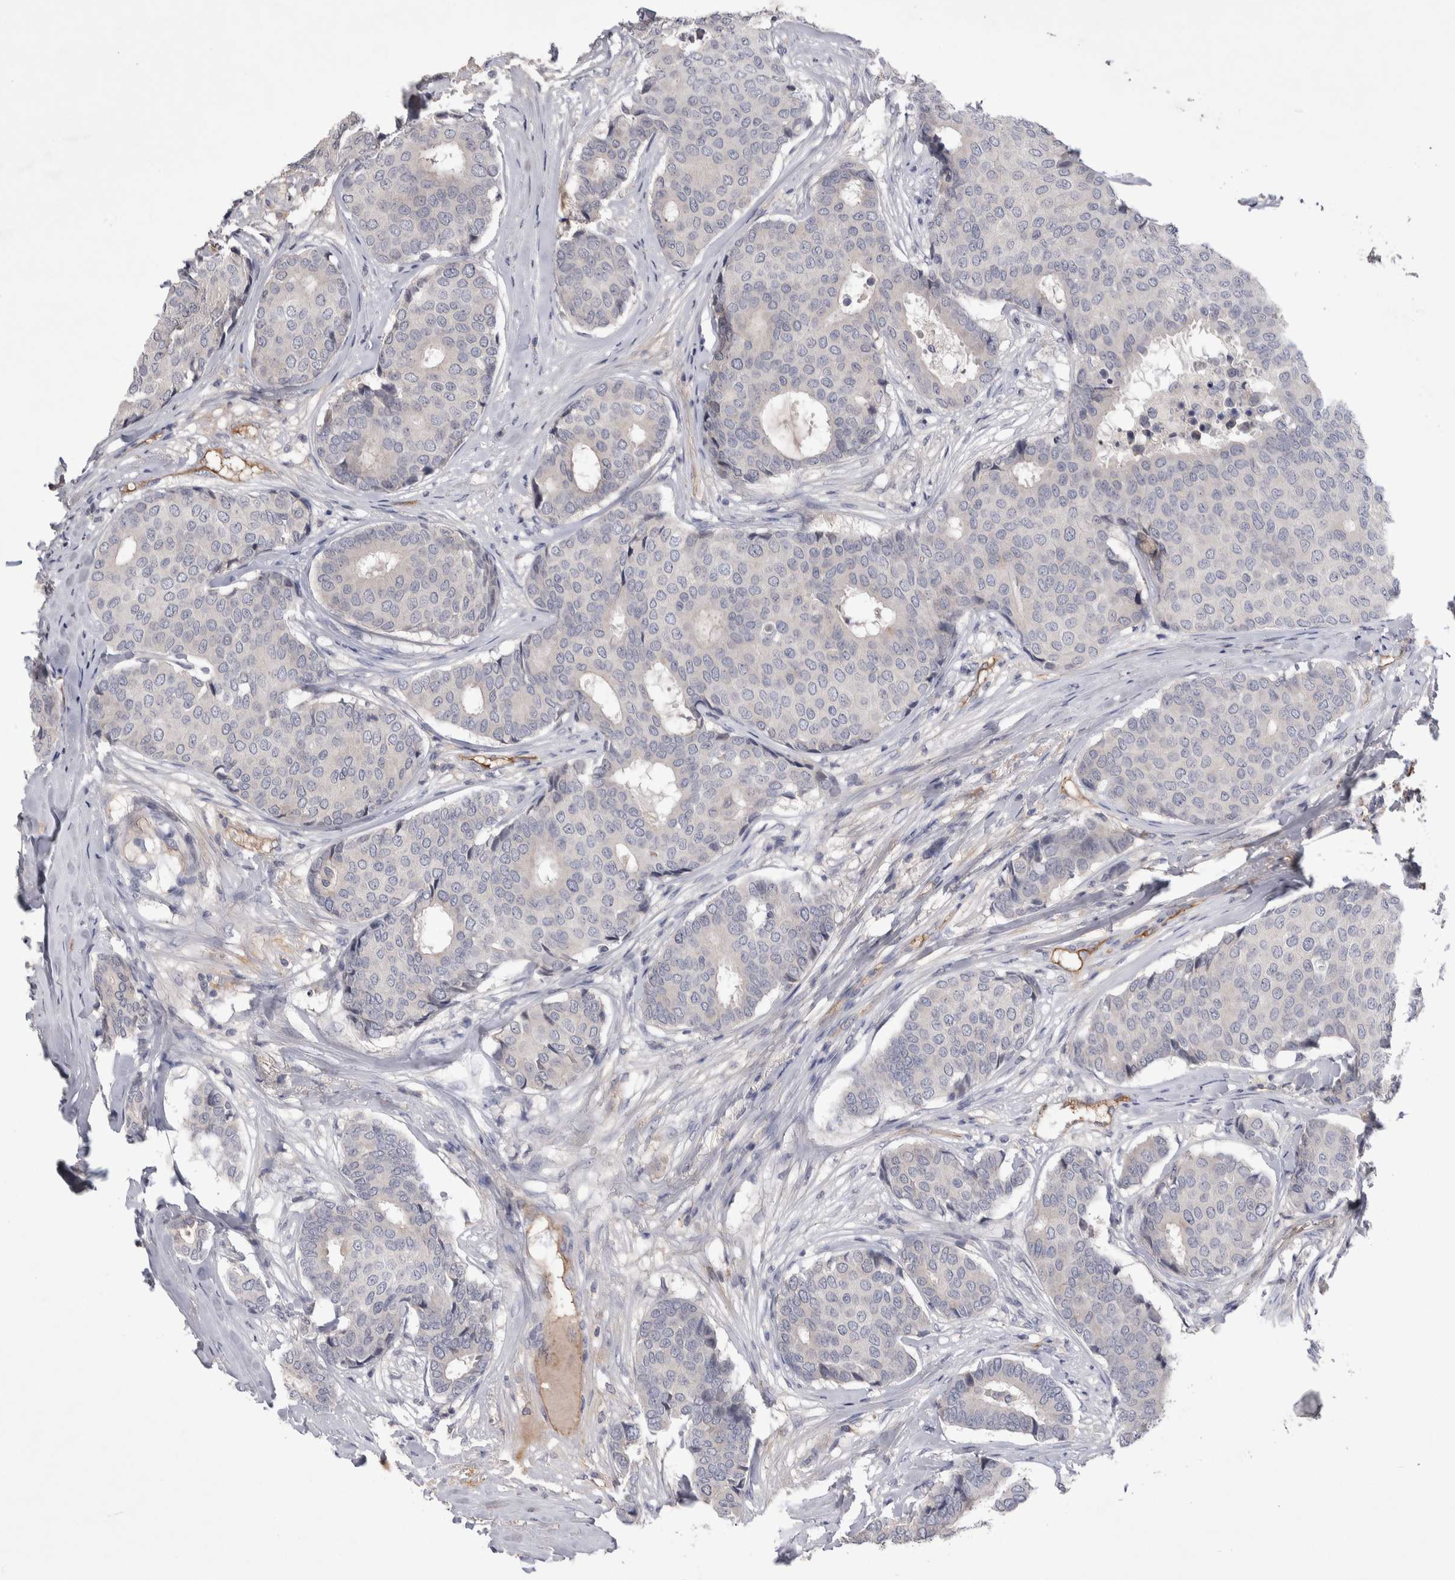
{"staining": {"intensity": "negative", "quantity": "none", "location": "none"}, "tissue": "breast cancer", "cell_type": "Tumor cells", "image_type": "cancer", "snomed": [{"axis": "morphology", "description": "Duct carcinoma"}, {"axis": "topography", "description": "Breast"}], "caption": "IHC image of human breast cancer (infiltrating ductal carcinoma) stained for a protein (brown), which reveals no positivity in tumor cells.", "gene": "CEP131", "patient": {"sex": "female", "age": 75}}